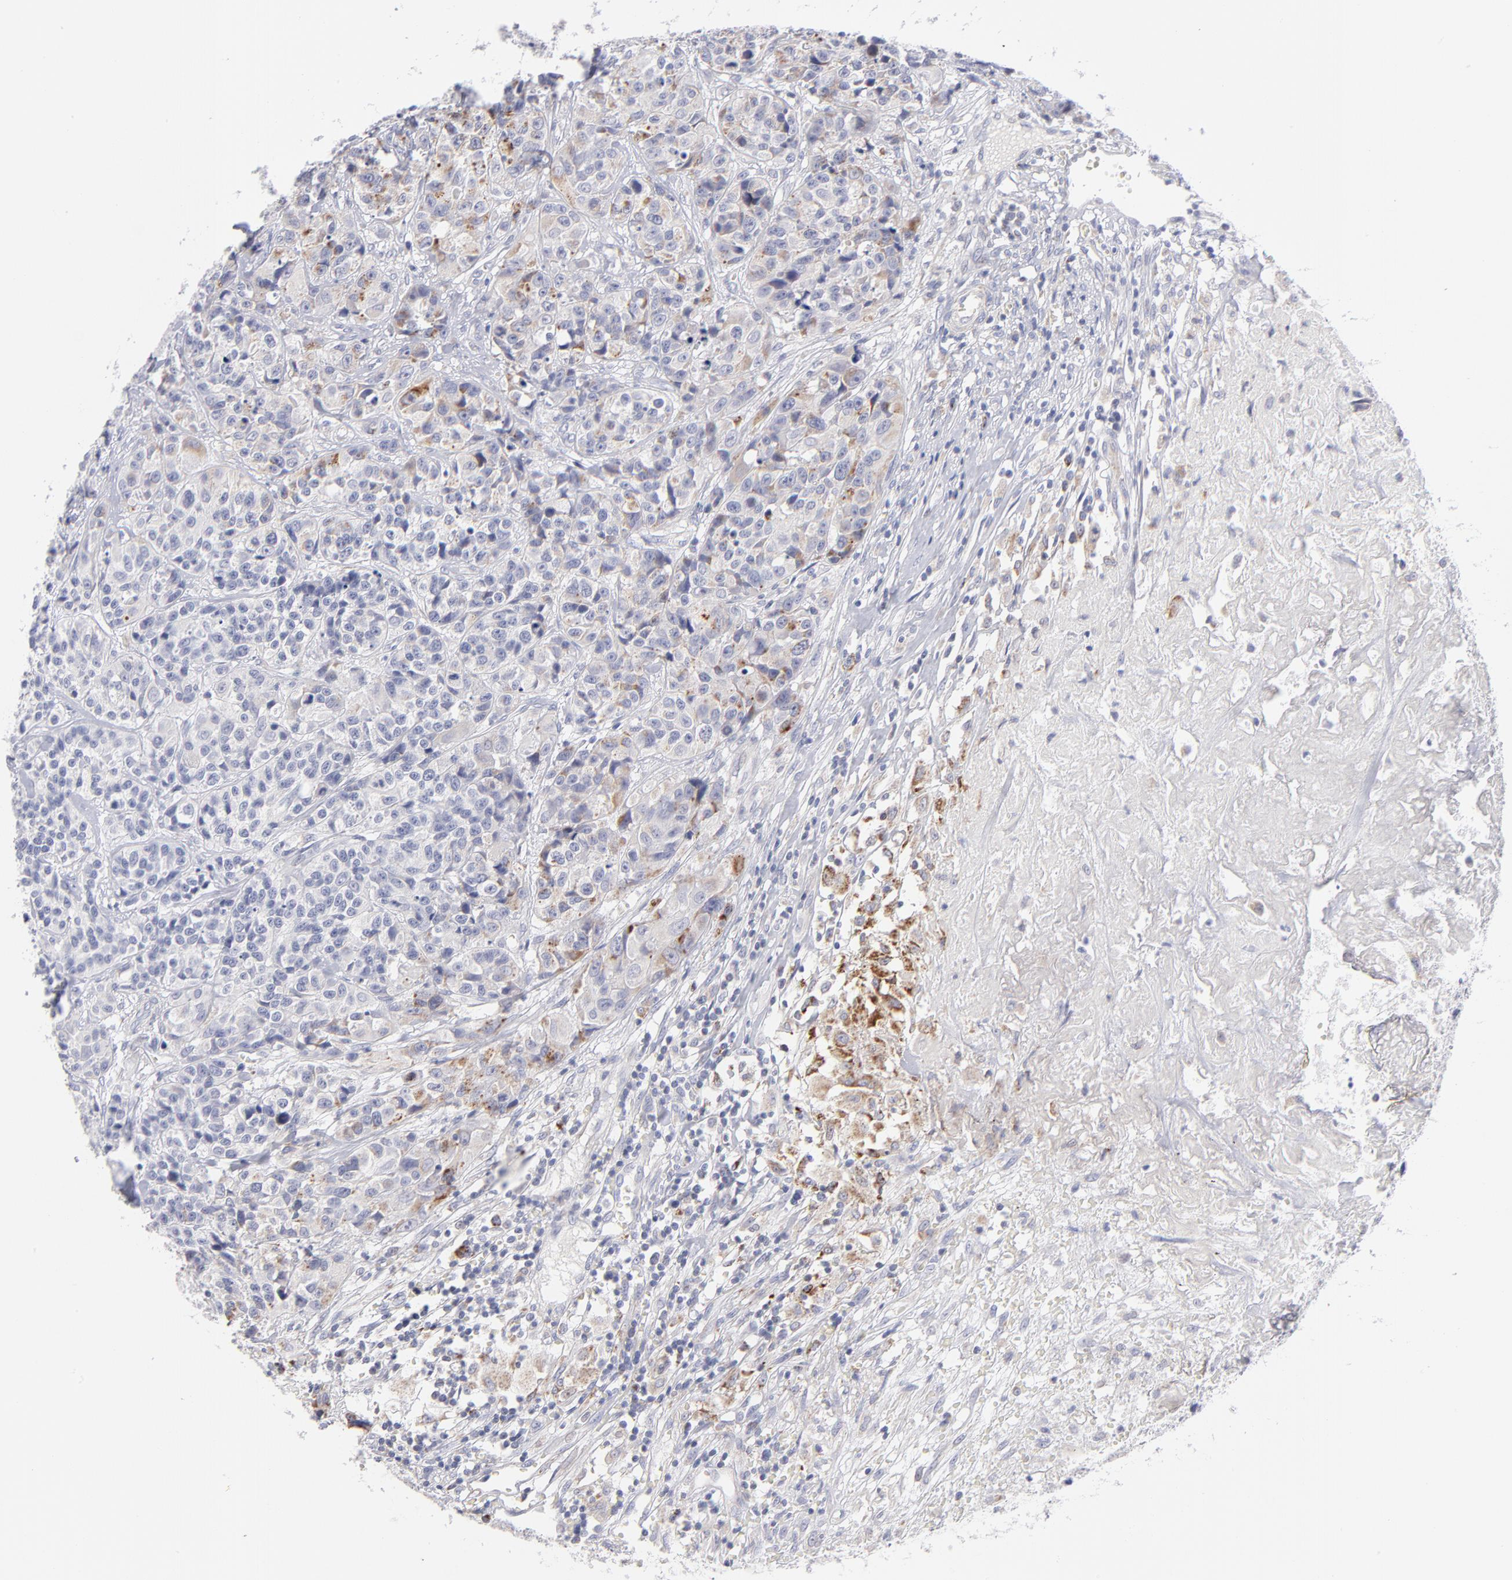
{"staining": {"intensity": "moderate", "quantity": "25%-75%", "location": "cytoplasmic/membranous"}, "tissue": "urothelial cancer", "cell_type": "Tumor cells", "image_type": "cancer", "snomed": [{"axis": "morphology", "description": "Urothelial carcinoma, High grade"}, {"axis": "topography", "description": "Urinary bladder"}], "caption": "Immunohistochemical staining of high-grade urothelial carcinoma shows medium levels of moderate cytoplasmic/membranous expression in about 25%-75% of tumor cells. (Stains: DAB in brown, nuclei in blue, Microscopy: brightfield microscopy at high magnification).", "gene": "MTHFD2", "patient": {"sex": "female", "age": 81}}